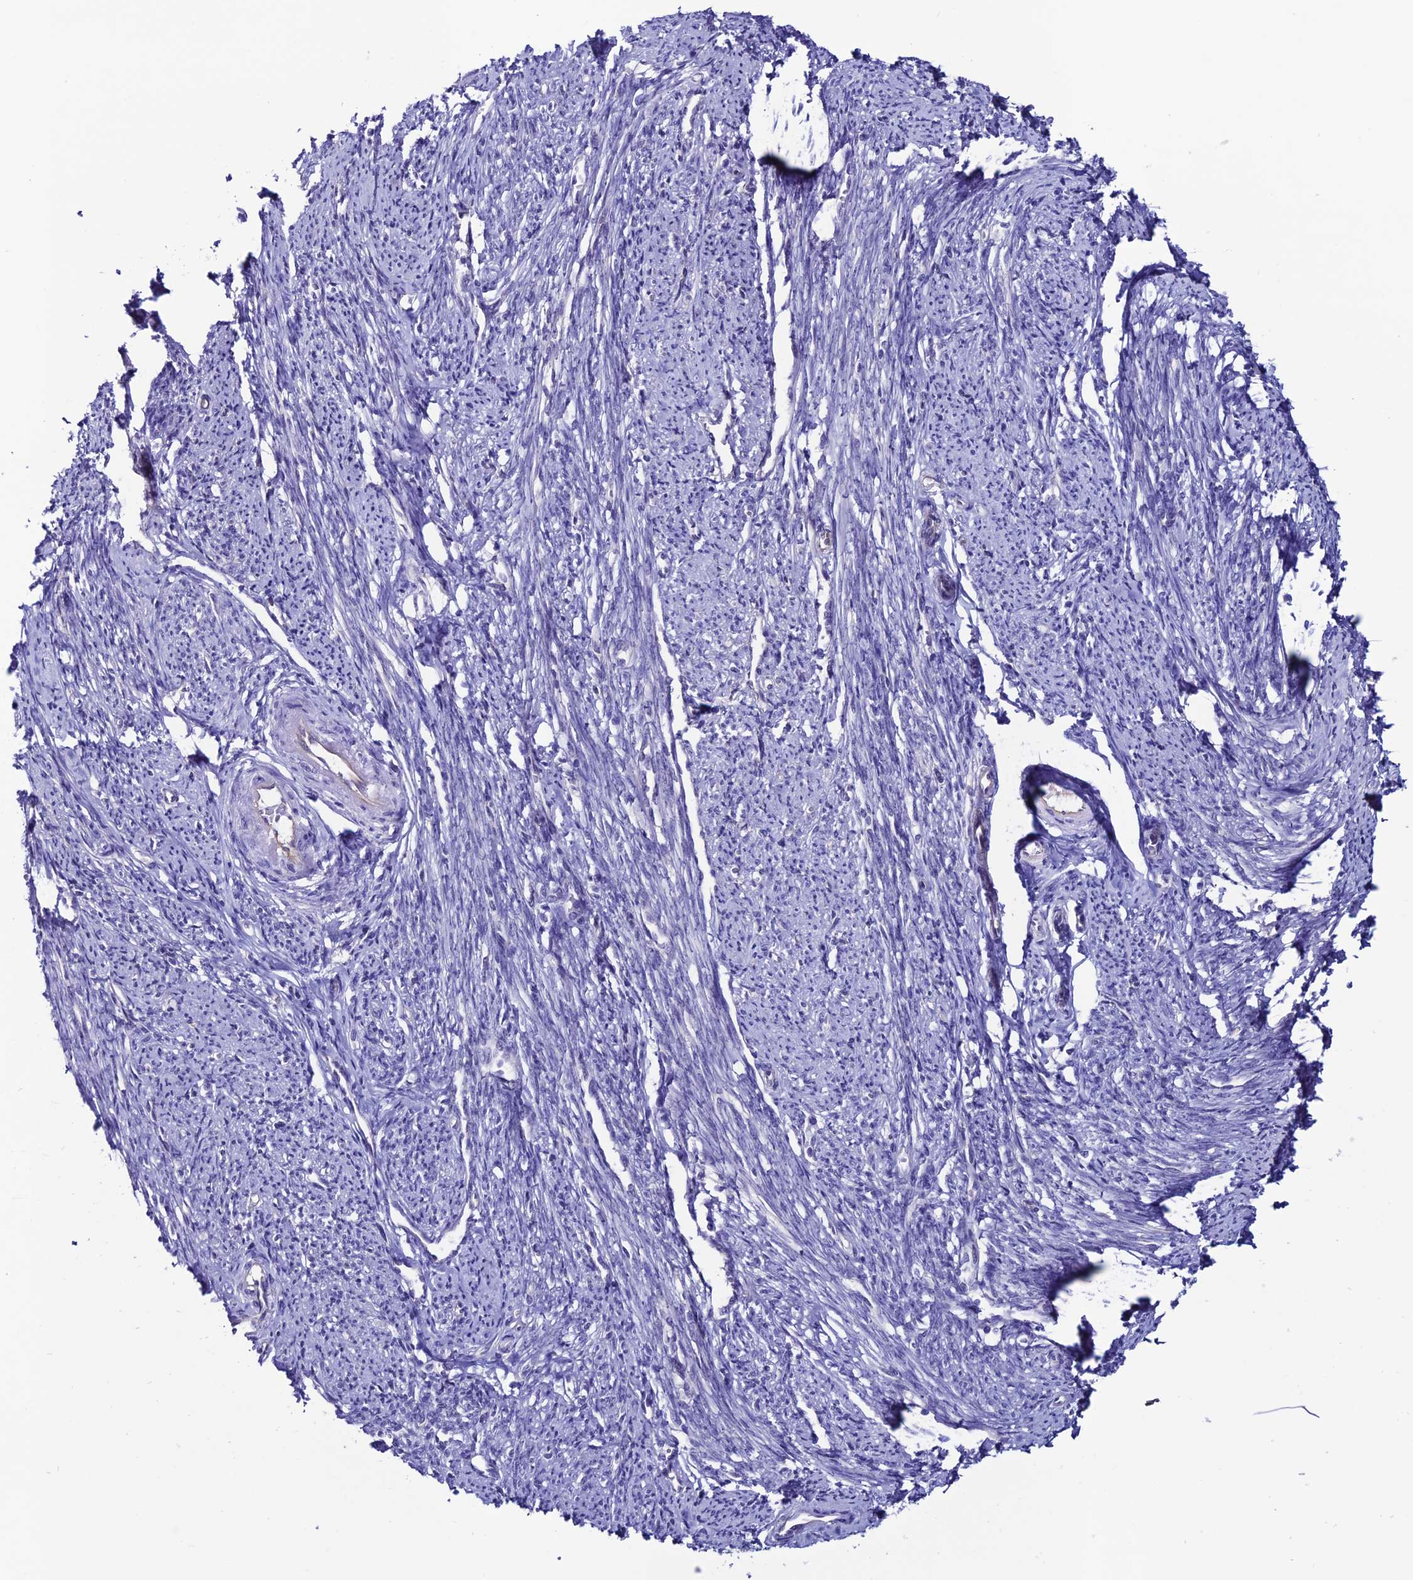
{"staining": {"intensity": "weak", "quantity": "<25%", "location": "cytoplasmic/membranous"}, "tissue": "smooth muscle", "cell_type": "Smooth muscle cells", "image_type": "normal", "snomed": [{"axis": "morphology", "description": "Normal tissue, NOS"}, {"axis": "topography", "description": "Smooth muscle"}, {"axis": "topography", "description": "Uterus"}], "caption": "High magnification brightfield microscopy of unremarkable smooth muscle stained with DAB (3,3'-diaminobenzidine) (brown) and counterstained with hematoxylin (blue): smooth muscle cells show no significant expression. Nuclei are stained in blue.", "gene": "FZD8", "patient": {"sex": "female", "age": 59}}